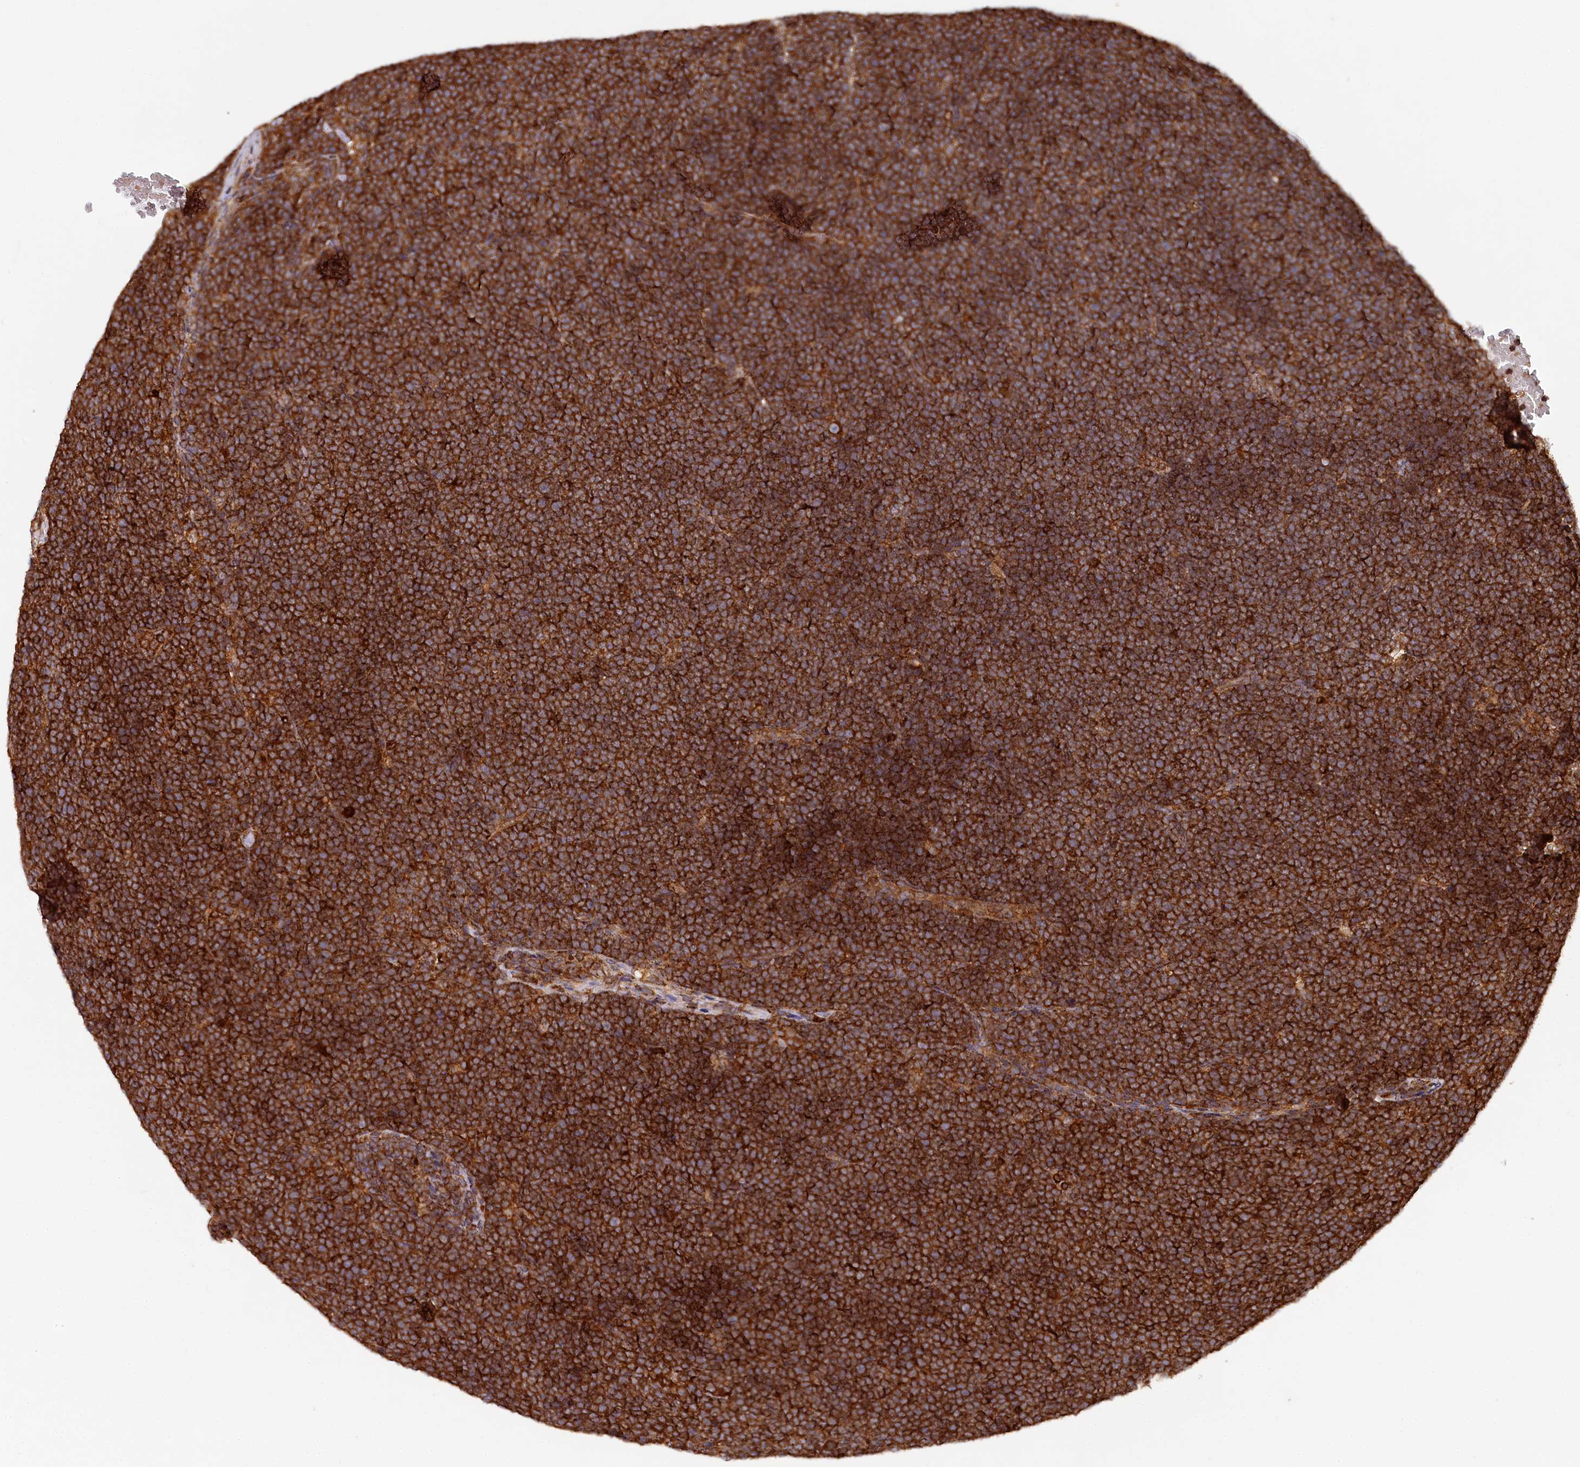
{"staining": {"intensity": "strong", "quantity": ">75%", "location": "cytoplasmic/membranous"}, "tissue": "lymphoma", "cell_type": "Tumor cells", "image_type": "cancer", "snomed": [{"axis": "morphology", "description": "Malignant lymphoma, non-Hodgkin's type, High grade"}, {"axis": "topography", "description": "Lymph node"}], "caption": "Immunohistochemical staining of human lymphoma shows high levels of strong cytoplasmic/membranous positivity in about >75% of tumor cells. The staining is performed using DAB (3,3'-diaminobenzidine) brown chromogen to label protein expression. The nuclei are counter-stained blue using hematoxylin.", "gene": "STUB1", "patient": {"sex": "male", "age": 13}}